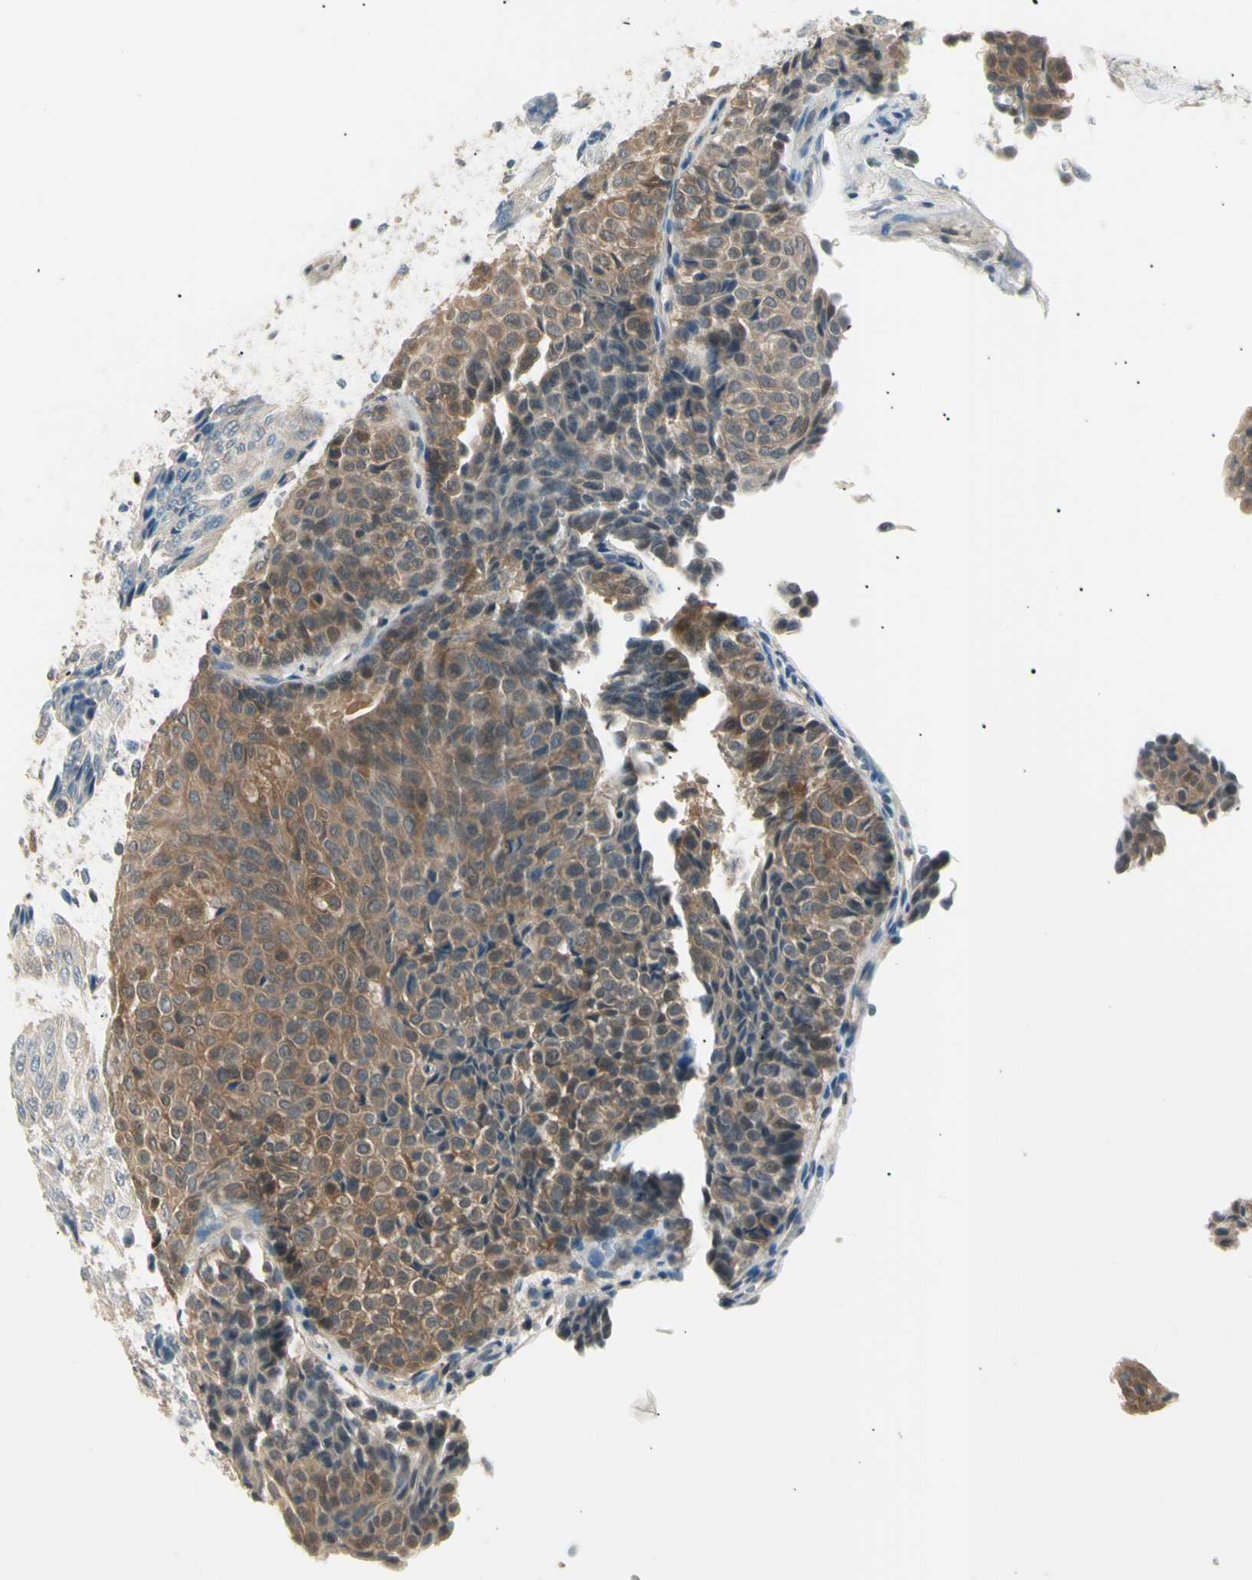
{"staining": {"intensity": "moderate", "quantity": ">75%", "location": "cytoplasmic/membranous"}, "tissue": "urothelial cancer", "cell_type": "Tumor cells", "image_type": "cancer", "snomed": [{"axis": "morphology", "description": "Urothelial carcinoma, Low grade"}, {"axis": "topography", "description": "Urinary bladder"}], "caption": "Immunohistochemistry of human urothelial cancer reveals medium levels of moderate cytoplasmic/membranous staining in about >75% of tumor cells.", "gene": "LHPP", "patient": {"sex": "male", "age": 78}}